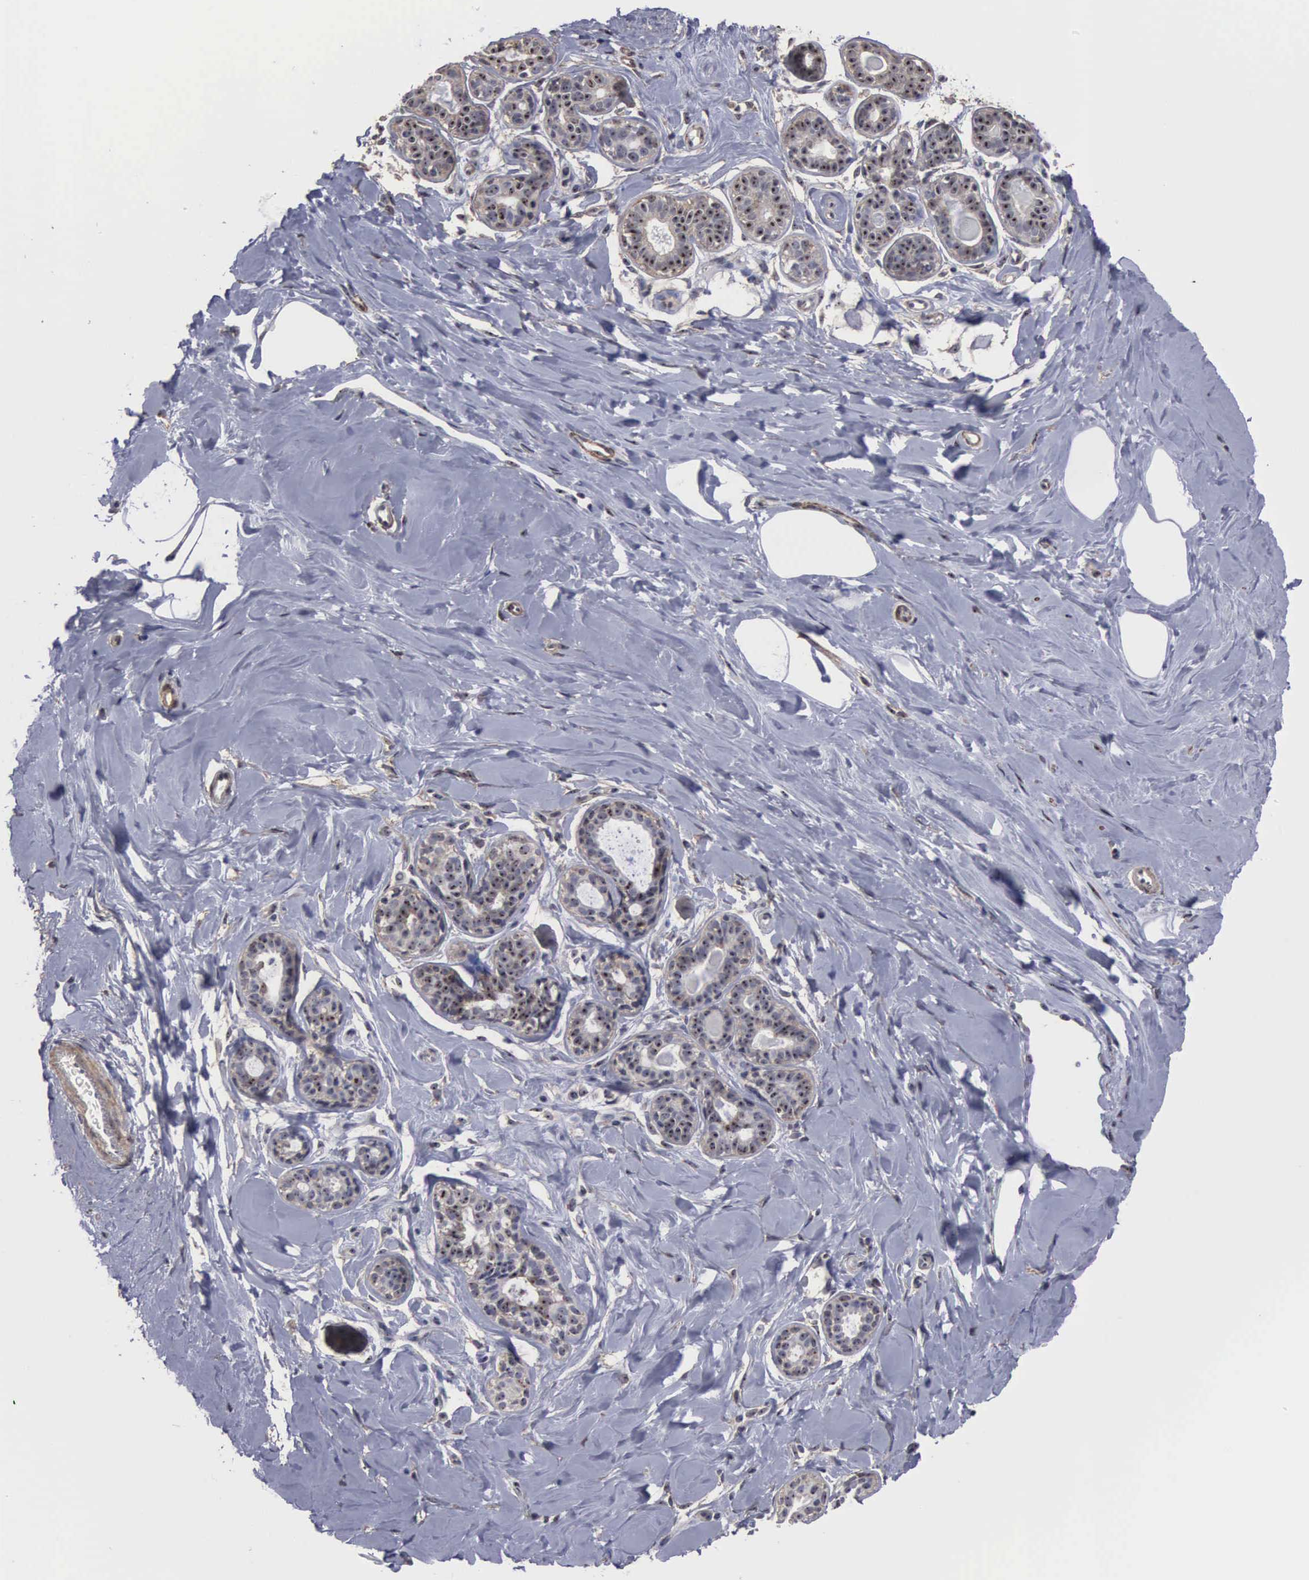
{"staining": {"intensity": "negative", "quantity": "none", "location": "none"}, "tissue": "breast", "cell_type": "Adipocytes", "image_type": "normal", "snomed": [{"axis": "morphology", "description": "Normal tissue, NOS"}, {"axis": "topography", "description": "Breast"}], "caption": "Immunohistochemical staining of normal human breast demonstrates no significant expression in adipocytes.", "gene": "NGDN", "patient": {"sex": "female", "age": 44}}